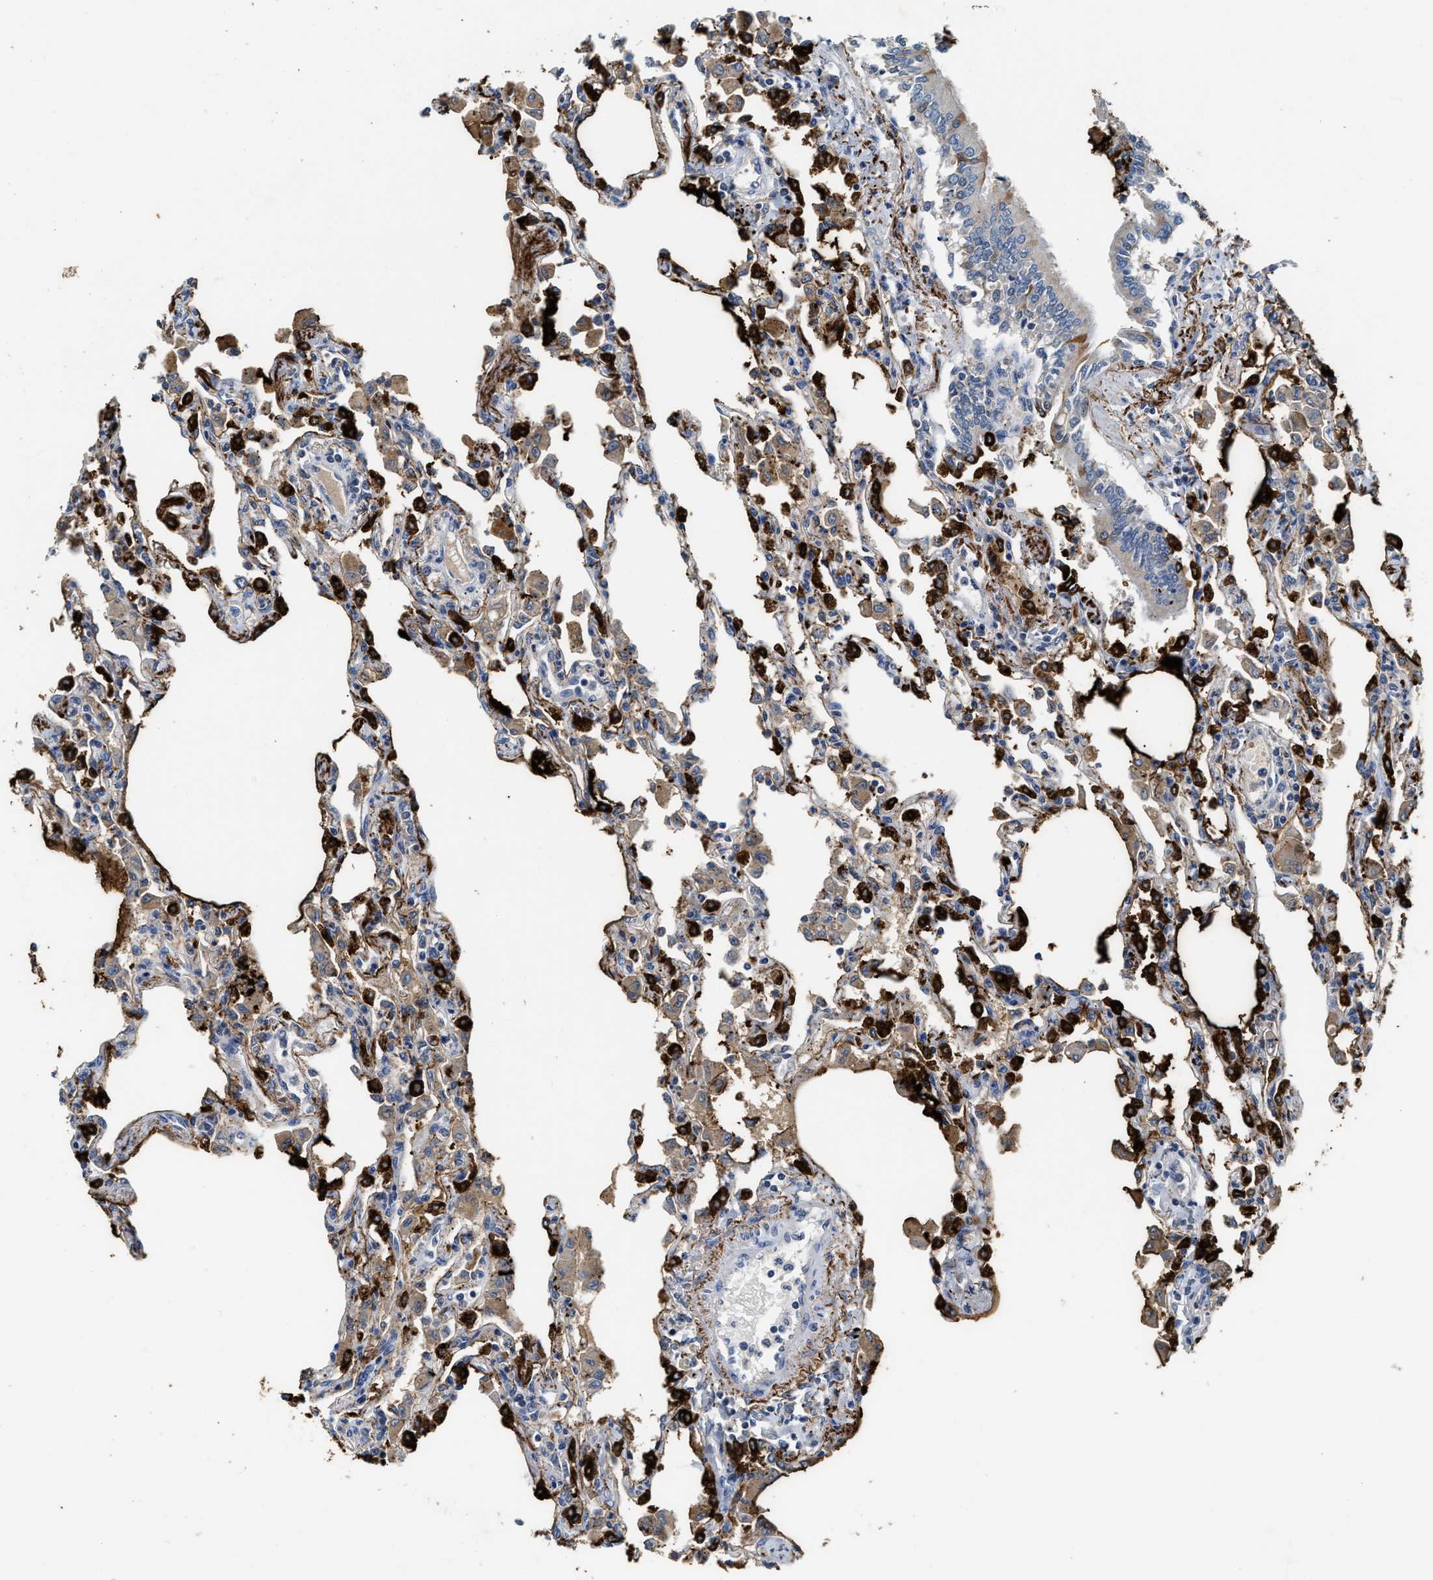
{"staining": {"intensity": "strong", "quantity": "25%-75%", "location": "cytoplasmic/membranous"}, "tissue": "lung", "cell_type": "Alveolar cells", "image_type": "normal", "snomed": [{"axis": "morphology", "description": "Normal tissue, NOS"}, {"axis": "topography", "description": "Bronchus"}, {"axis": "topography", "description": "Lung"}], "caption": "A brown stain highlights strong cytoplasmic/membranous staining of a protein in alveolar cells of benign lung. (brown staining indicates protein expression, while blue staining denotes nuclei).", "gene": "INHA", "patient": {"sex": "female", "age": 49}}